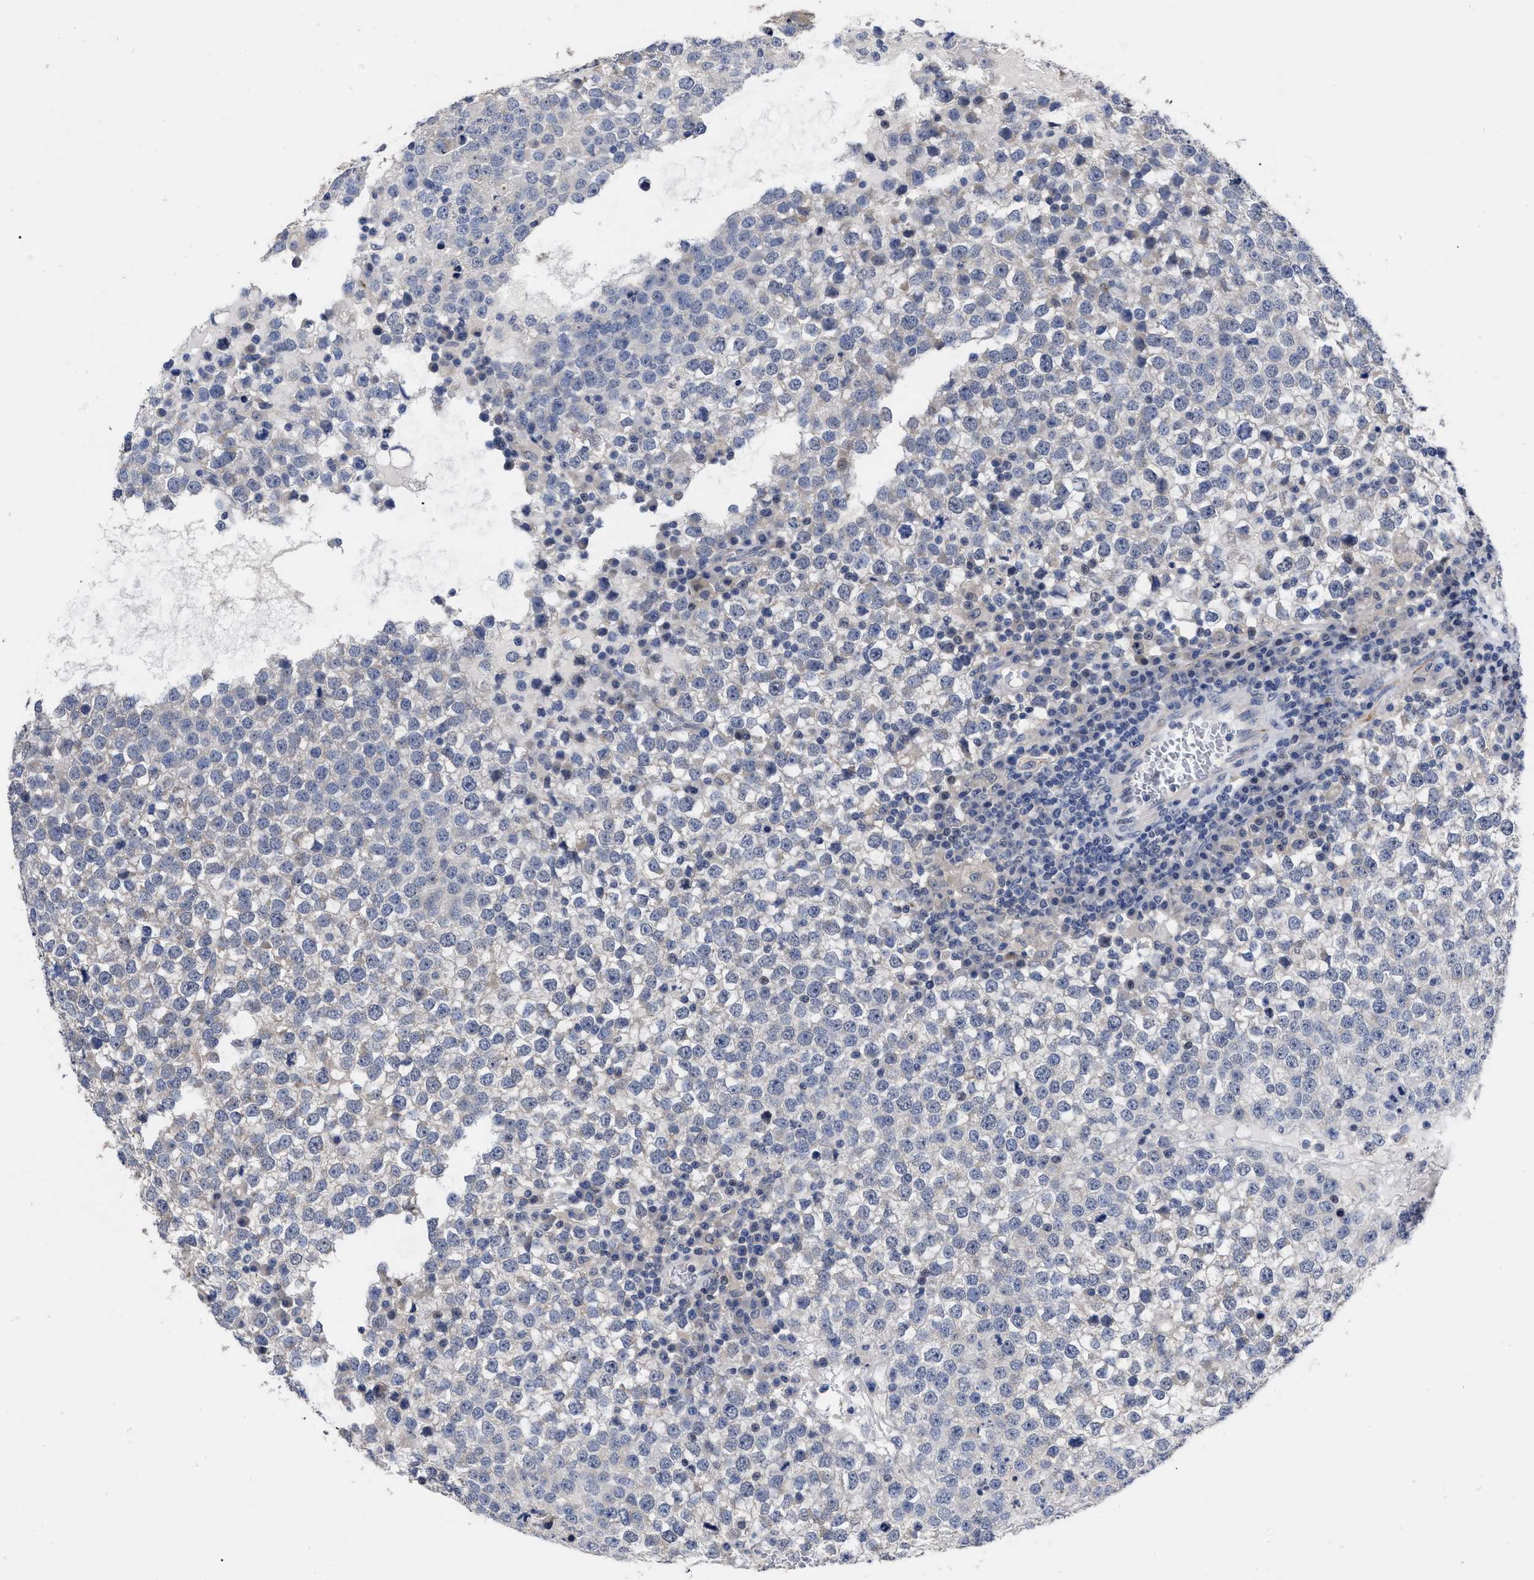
{"staining": {"intensity": "negative", "quantity": "none", "location": "none"}, "tissue": "testis cancer", "cell_type": "Tumor cells", "image_type": "cancer", "snomed": [{"axis": "morphology", "description": "Seminoma, NOS"}, {"axis": "topography", "description": "Testis"}], "caption": "This is an IHC photomicrograph of human testis seminoma. There is no expression in tumor cells.", "gene": "CCN5", "patient": {"sex": "male", "age": 65}}